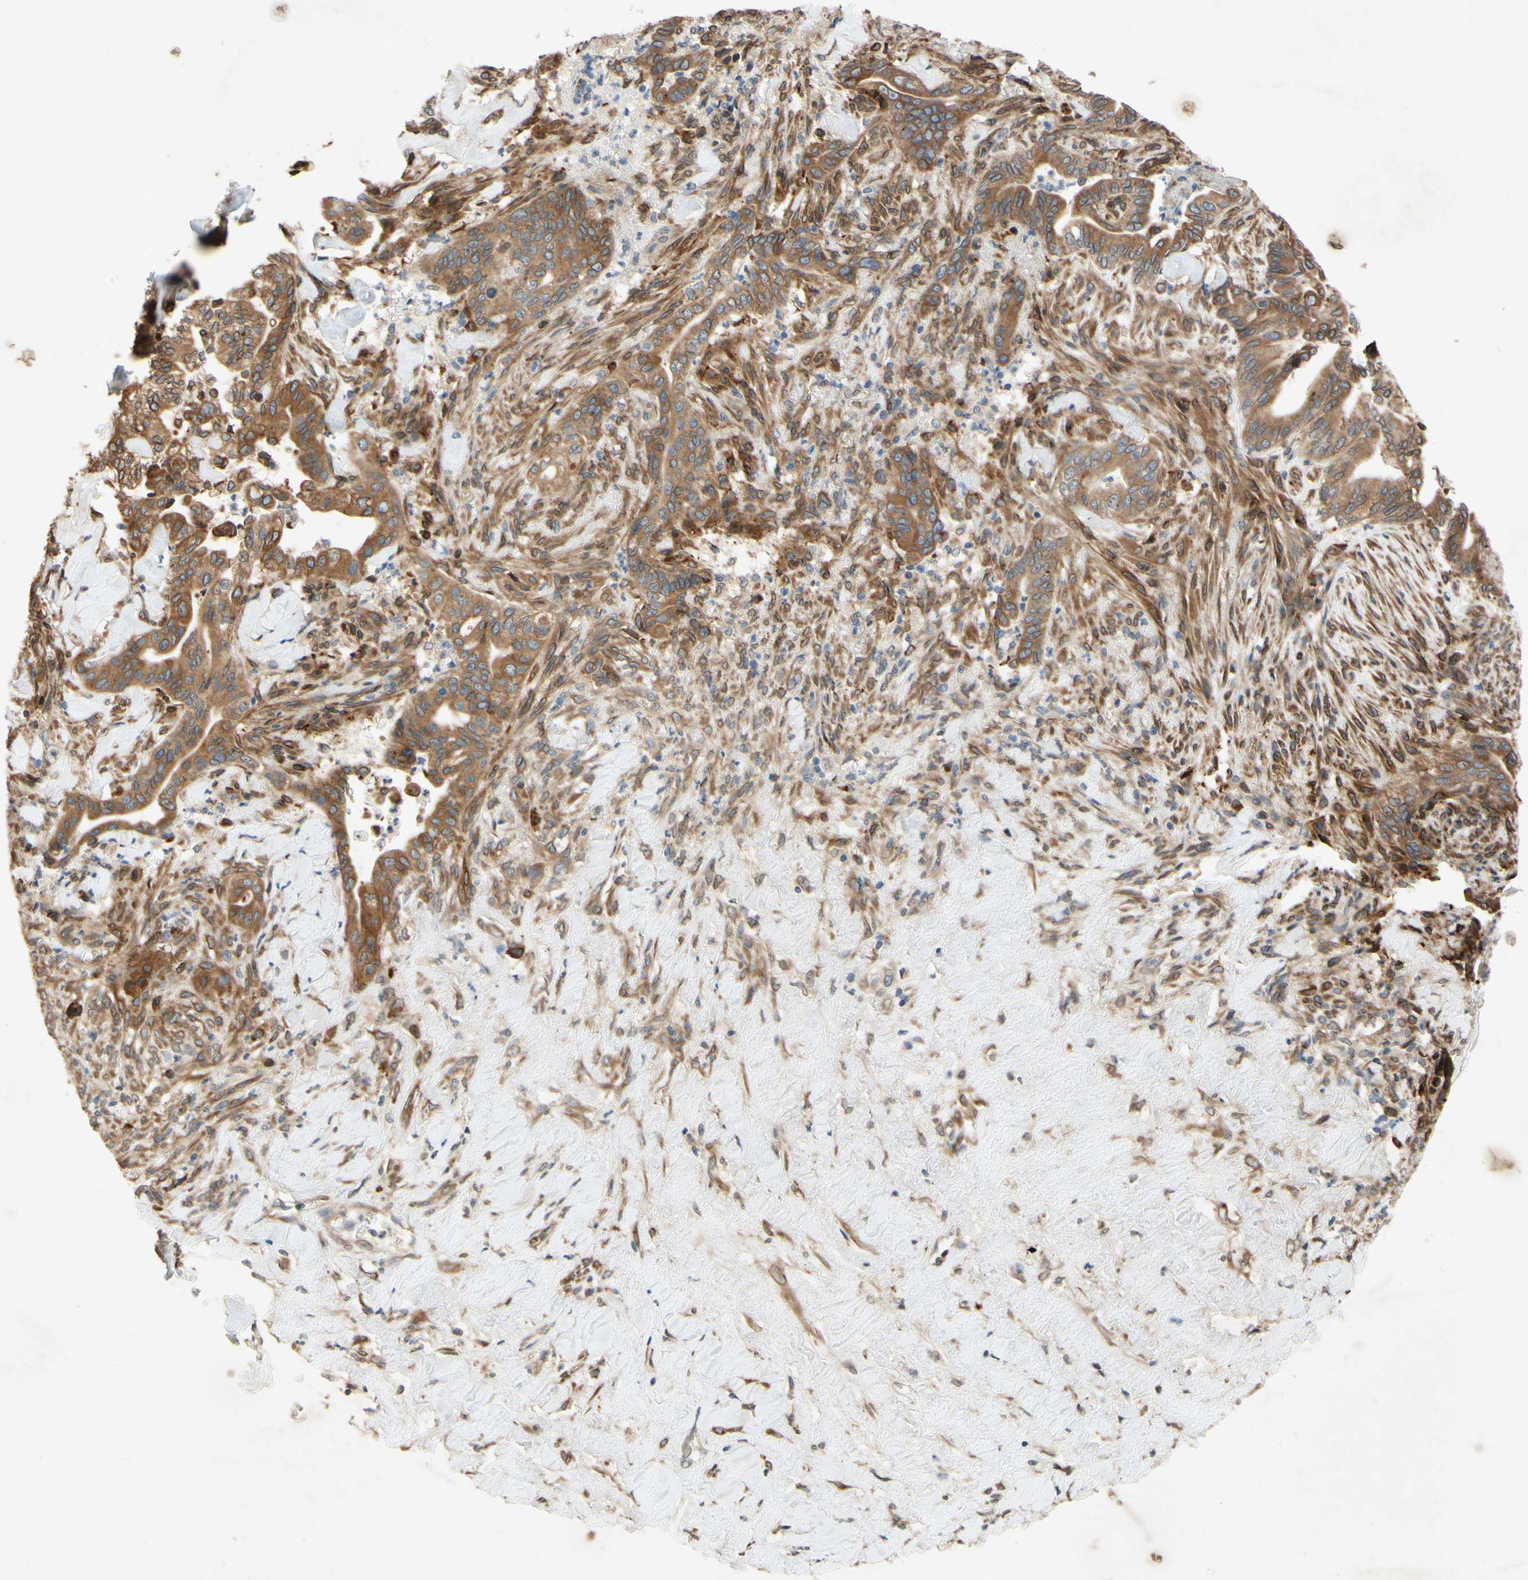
{"staining": {"intensity": "moderate", "quantity": ">75%", "location": "cytoplasmic/membranous,nuclear"}, "tissue": "liver cancer", "cell_type": "Tumor cells", "image_type": "cancer", "snomed": [{"axis": "morphology", "description": "Cholangiocarcinoma"}, {"axis": "topography", "description": "Liver"}], "caption": "Liver cholangiocarcinoma tissue demonstrates moderate cytoplasmic/membranous and nuclear expression in about >75% of tumor cells", "gene": "PTPRU", "patient": {"sex": "female", "age": 67}}